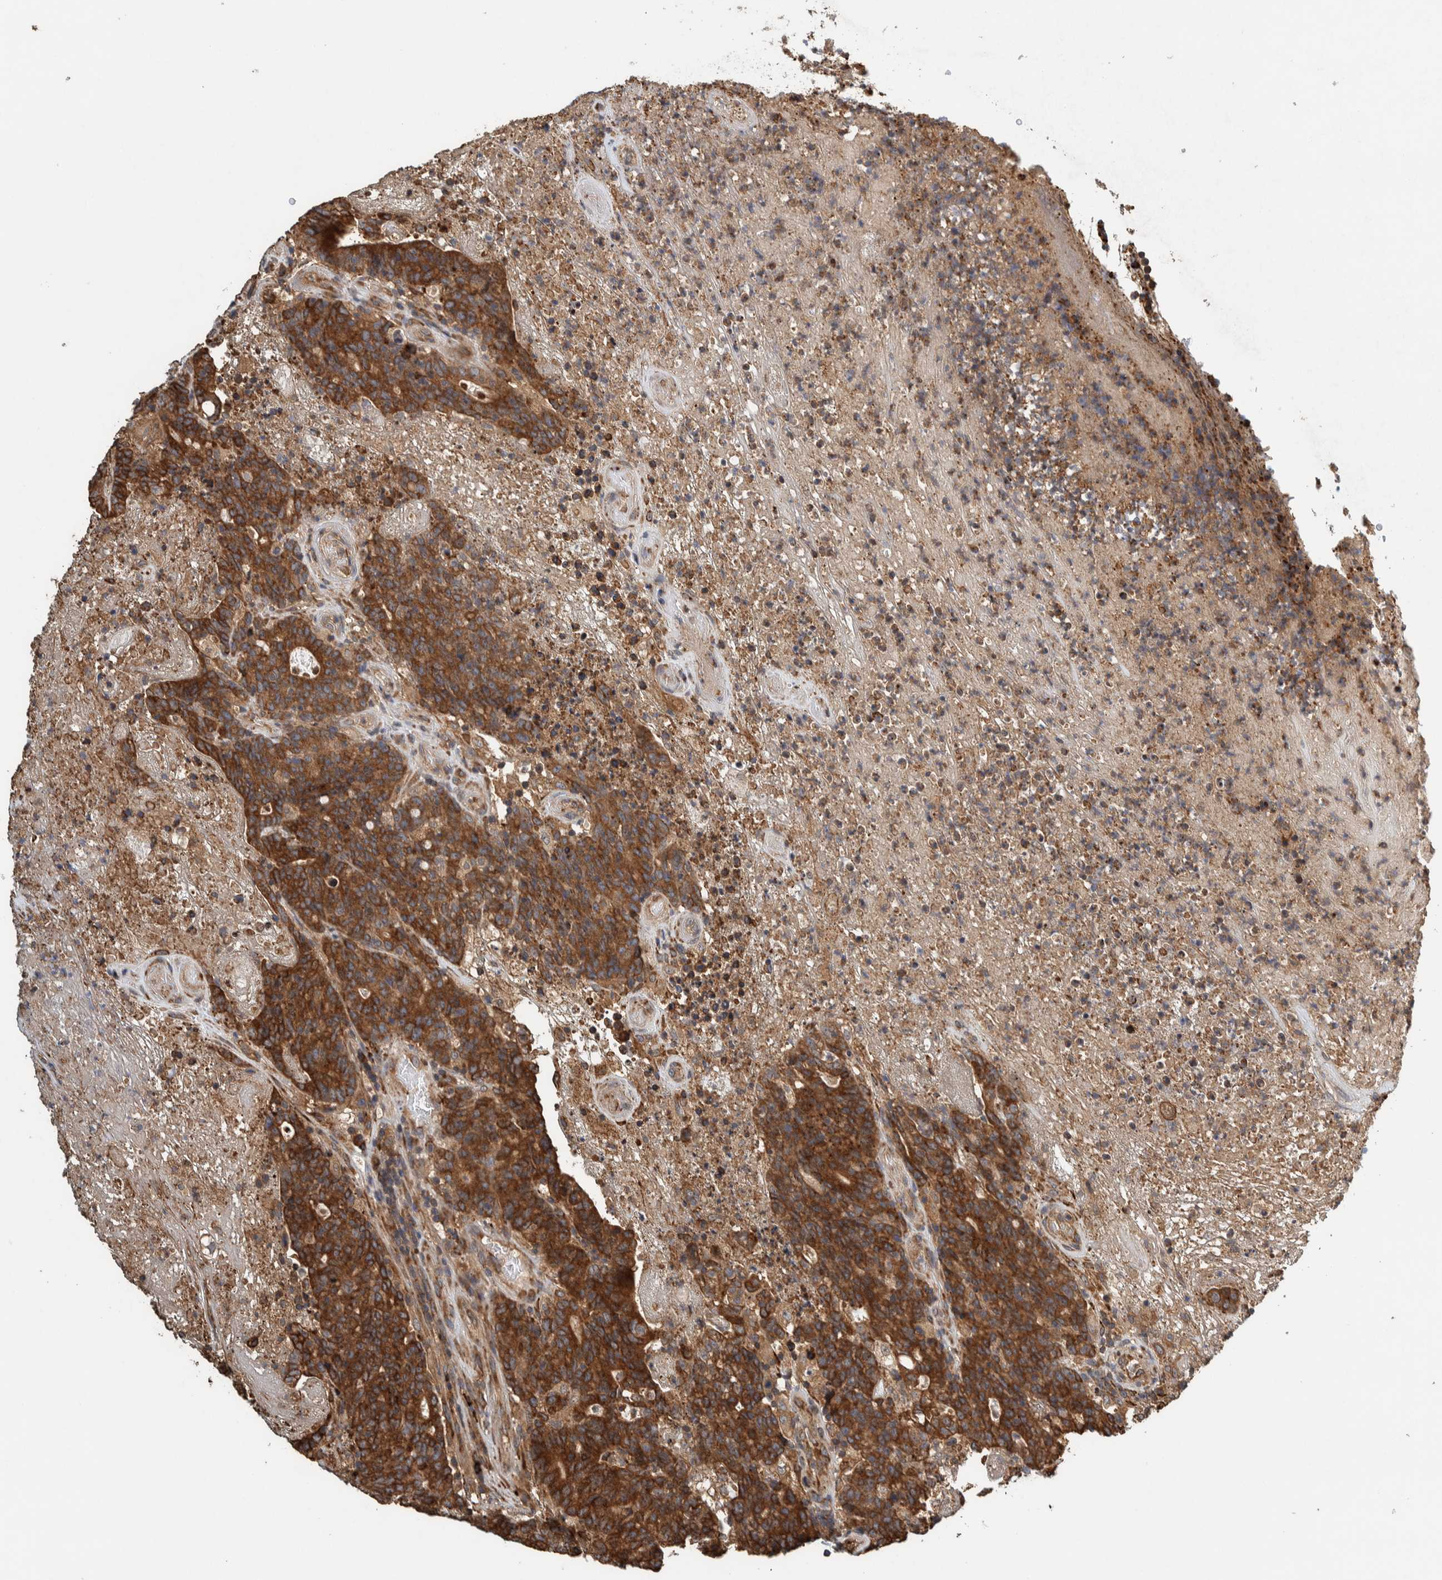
{"staining": {"intensity": "strong", "quantity": ">75%", "location": "cytoplasmic/membranous"}, "tissue": "colorectal cancer", "cell_type": "Tumor cells", "image_type": "cancer", "snomed": [{"axis": "morphology", "description": "Normal tissue, NOS"}, {"axis": "morphology", "description": "Adenocarcinoma, NOS"}, {"axis": "topography", "description": "Colon"}], "caption": "An image of human colorectal cancer (adenocarcinoma) stained for a protein shows strong cytoplasmic/membranous brown staining in tumor cells.", "gene": "PLA2G3", "patient": {"sex": "female", "age": 75}}